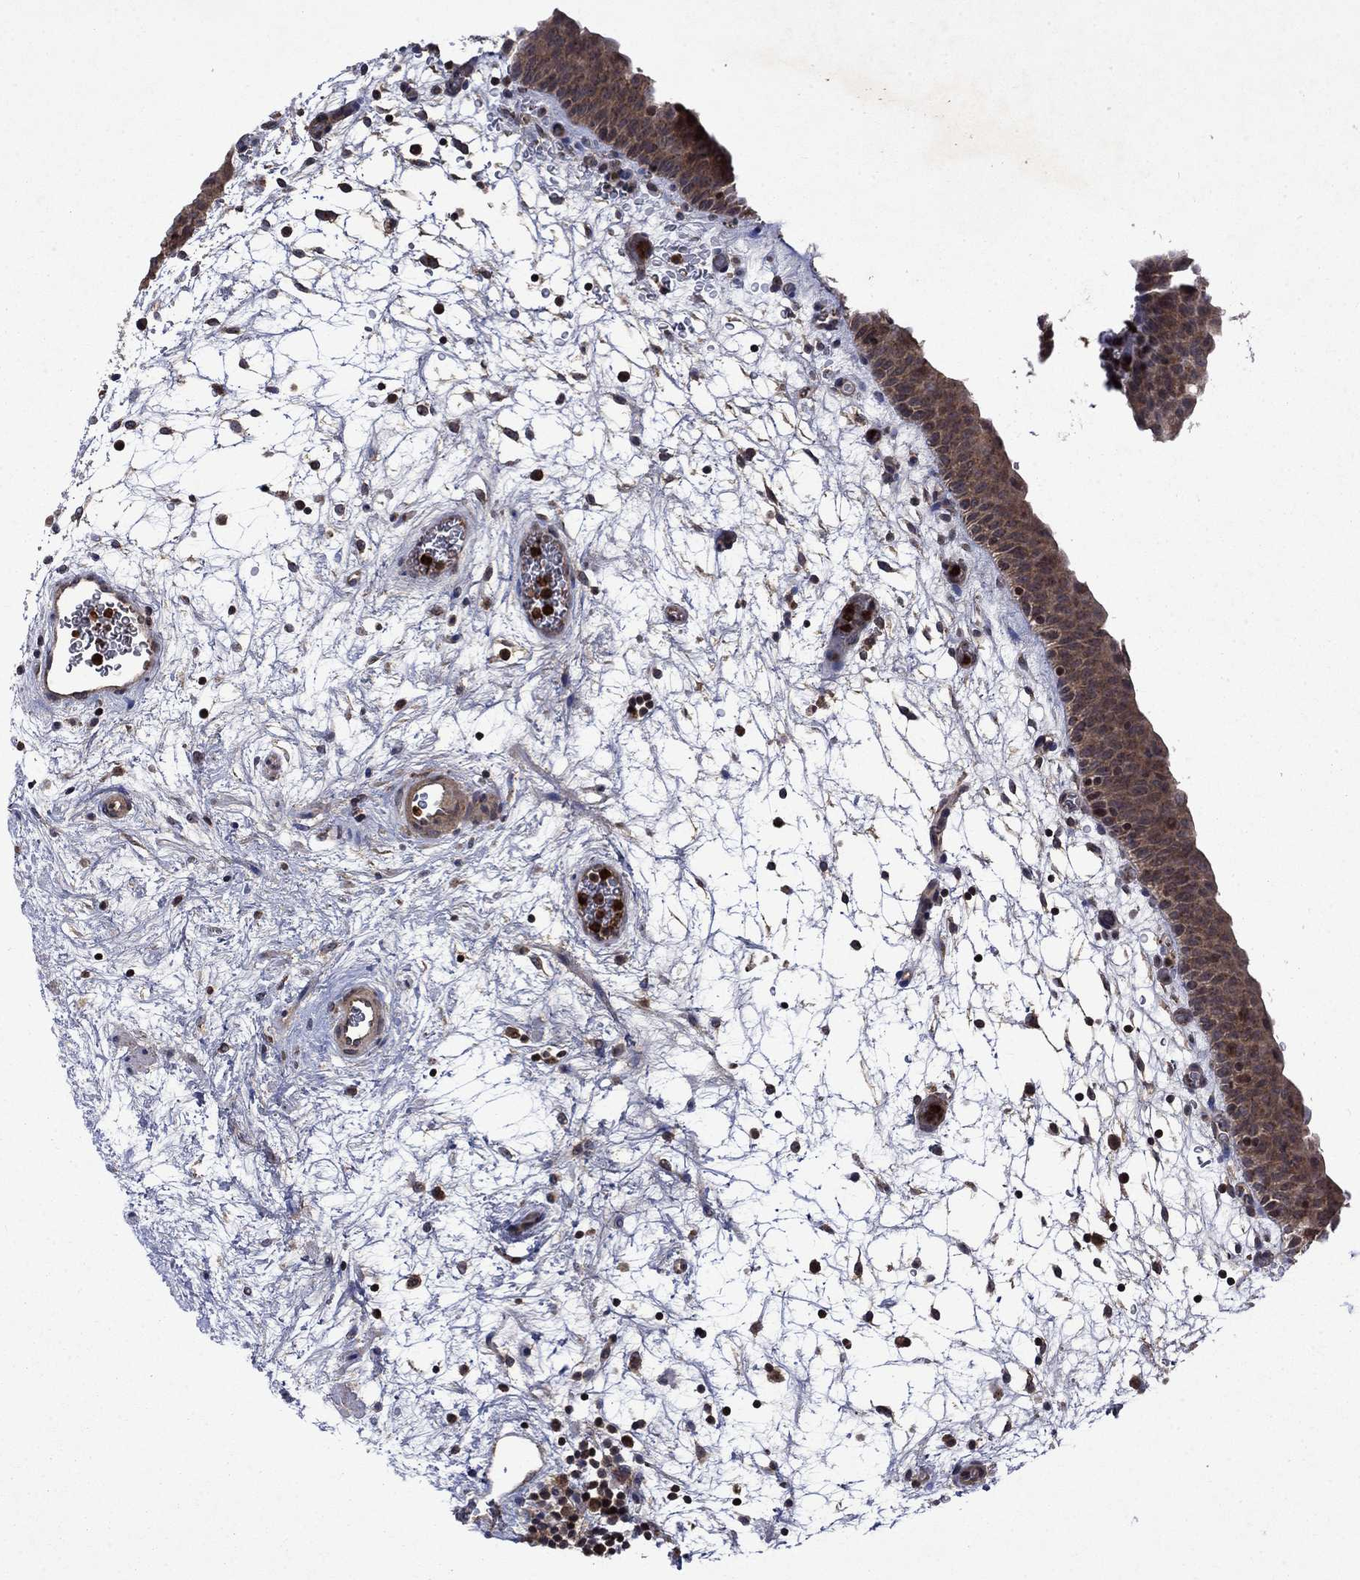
{"staining": {"intensity": "moderate", "quantity": ">75%", "location": "cytoplasmic/membranous"}, "tissue": "urinary bladder", "cell_type": "Urothelial cells", "image_type": "normal", "snomed": [{"axis": "morphology", "description": "Normal tissue, NOS"}, {"axis": "topography", "description": "Urinary bladder"}], "caption": "The image reveals immunohistochemical staining of unremarkable urinary bladder. There is moderate cytoplasmic/membranous staining is identified in approximately >75% of urothelial cells. The staining was performed using DAB, with brown indicating positive protein expression. Nuclei are stained blue with hematoxylin.", "gene": "TMEM33", "patient": {"sex": "male", "age": 37}}